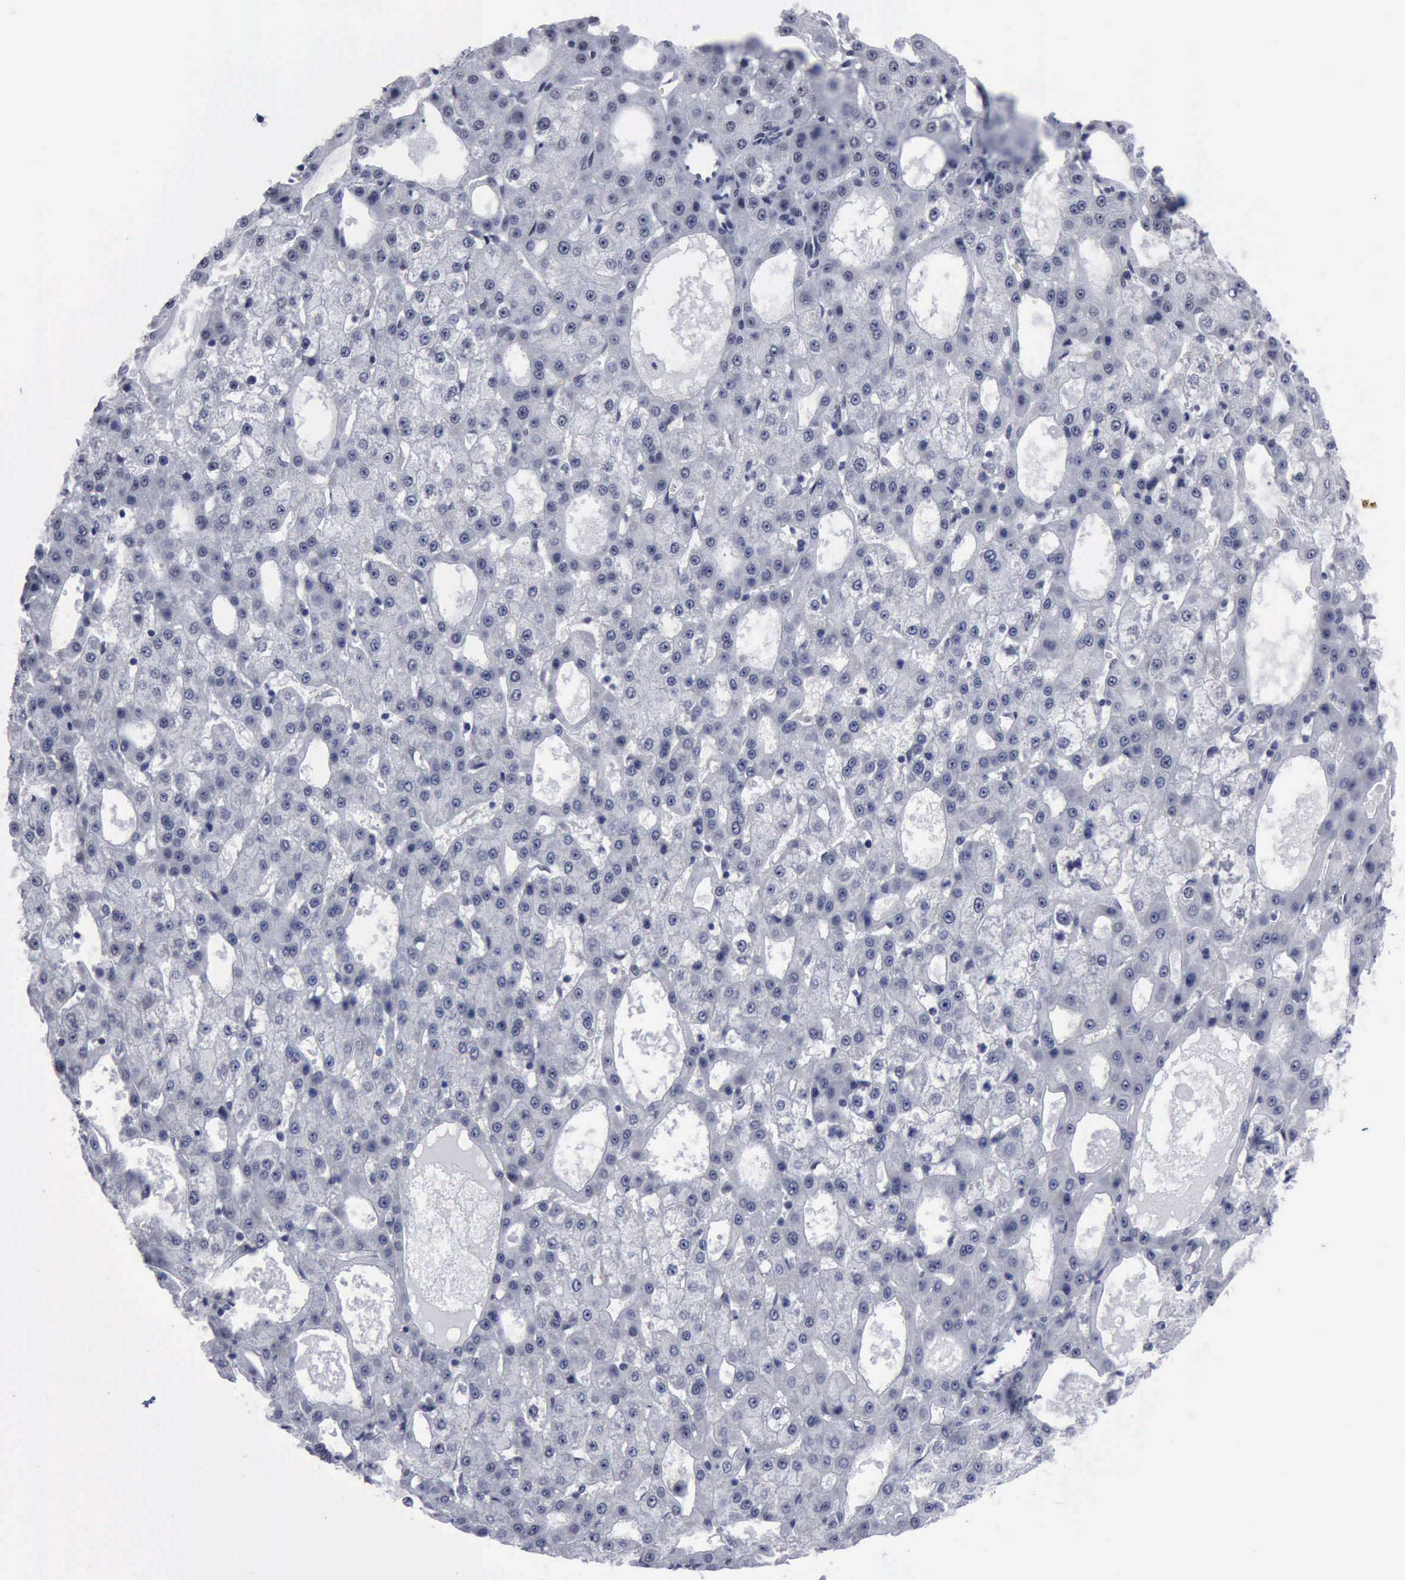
{"staining": {"intensity": "negative", "quantity": "none", "location": "none"}, "tissue": "liver cancer", "cell_type": "Tumor cells", "image_type": "cancer", "snomed": [{"axis": "morphology", "description": "Carcinoma, Hepatocellular, NOS"}, {"axis": "topography", "description": "Liver"}], "caption": "IHC image of neoplastic tissue: human hepatocellular carcinoma (liver) stained with DAB (3,3'-diaminobenzidine) demonstrates no significant protein staining in tumor cells.", "gene": "BRD1", "patient": {"sex": "male", "age": 47}}